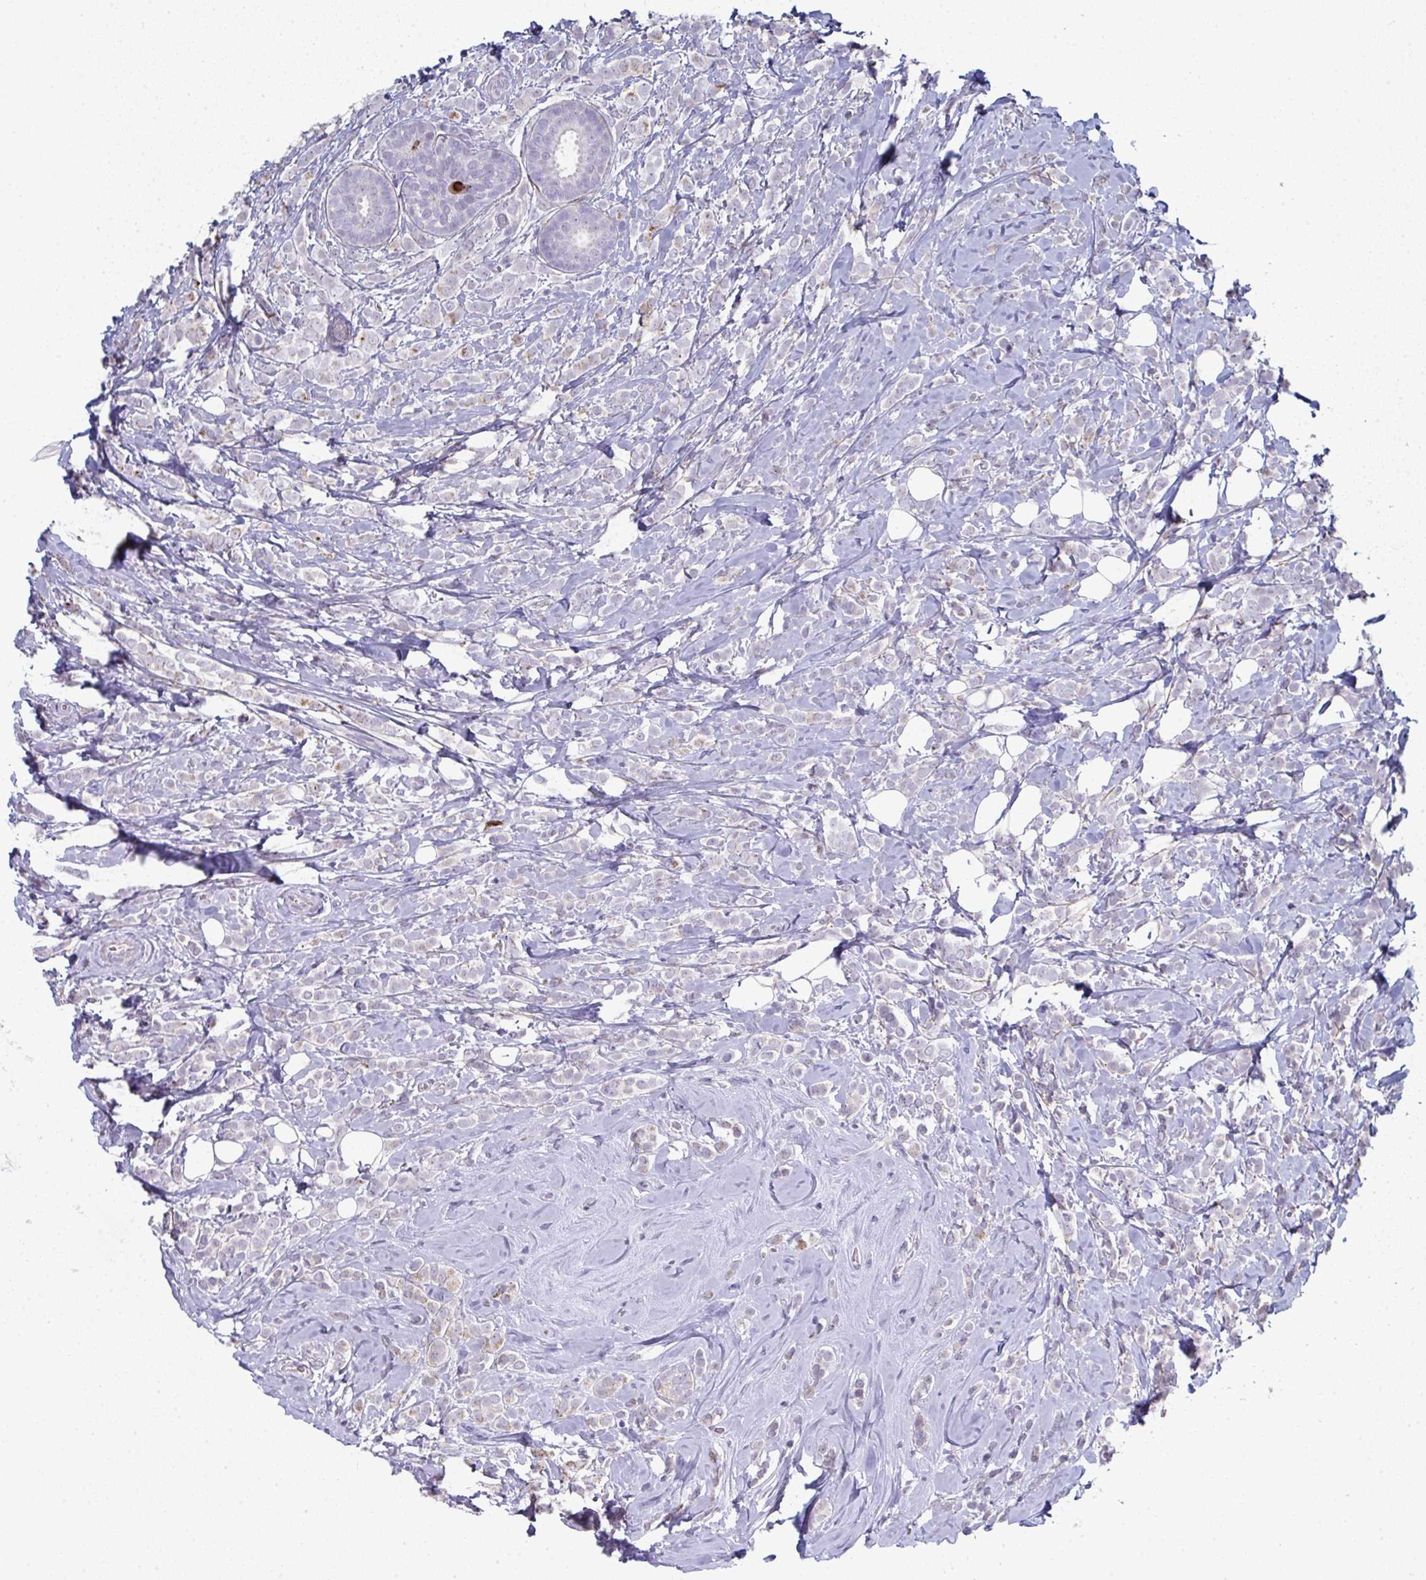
{"staining": {"intensity": "negative", "quantity": "none", "location": "none"}, "tissue": "breast cancer", "cell_type": "Tumor cells", "image_type": "cancer", "snomed": [{"axis": "morphology", "description": "Lobular carcinoma"}, {"axis": "topography", "description": "Breast"}], "caption": "Breast cancer stained for a protein using IHC shows no expression tumor cells.", "gene": "A1CF", "patient": {"sex": "female", "age": 49}}